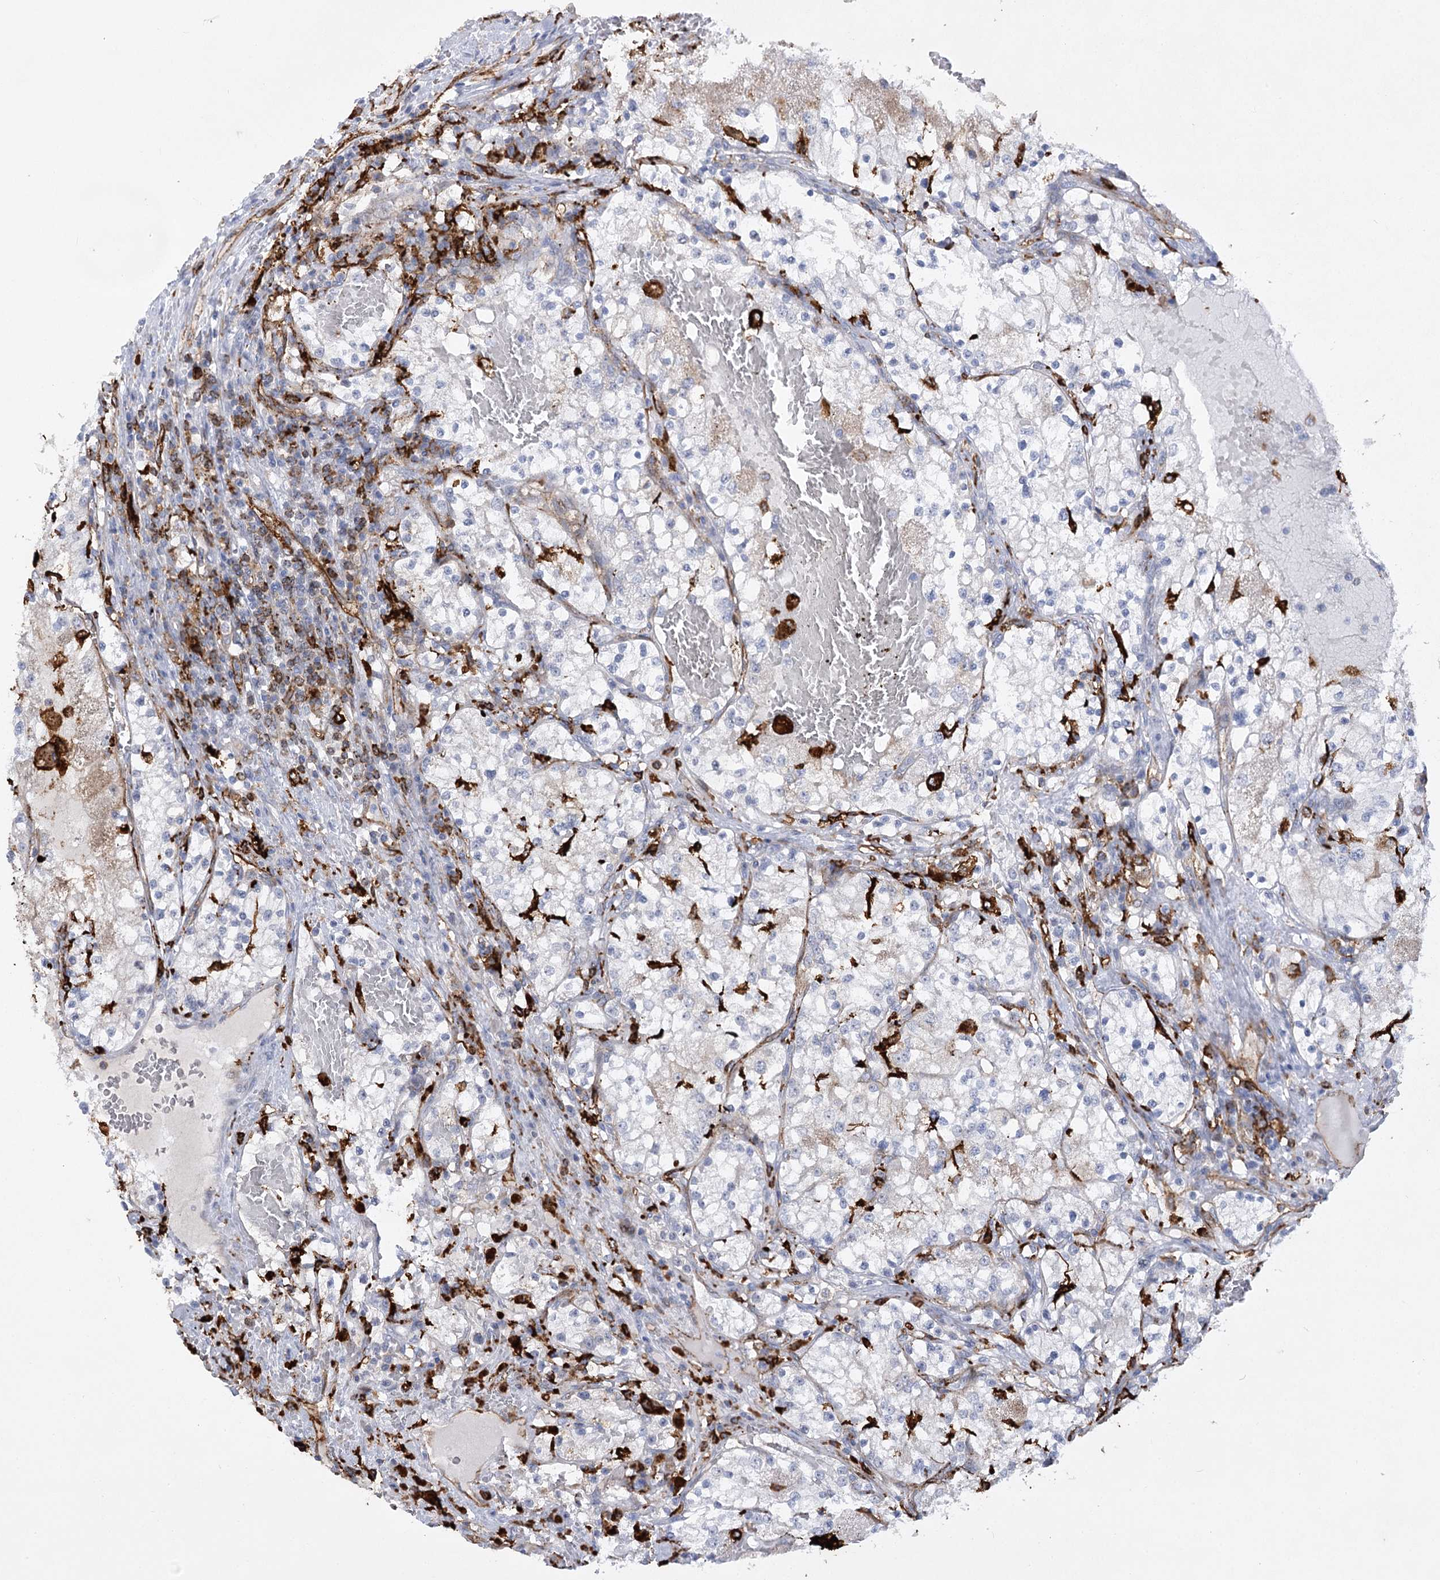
{"staining": {"intensity": "negative", "quantity": "none", "location": "none"}, "tissue": "renal cancer", "cell_type": "Tumor cells", "image_type": "cancer", "snomed": [{"axis": "morphology", "description": "Normal tissue, NOS"}, {"axis": "morphology", "description": "Adenocarcinoma, NOS"}, {"axis": "topography", "description": "Kidney"}], "caption": "The histopathology image exhibits no staining of tumor cells in adenocarcinoma (renal).", "gene": "PIWIL4", "patient": {"sex": "male", "age": 68}}